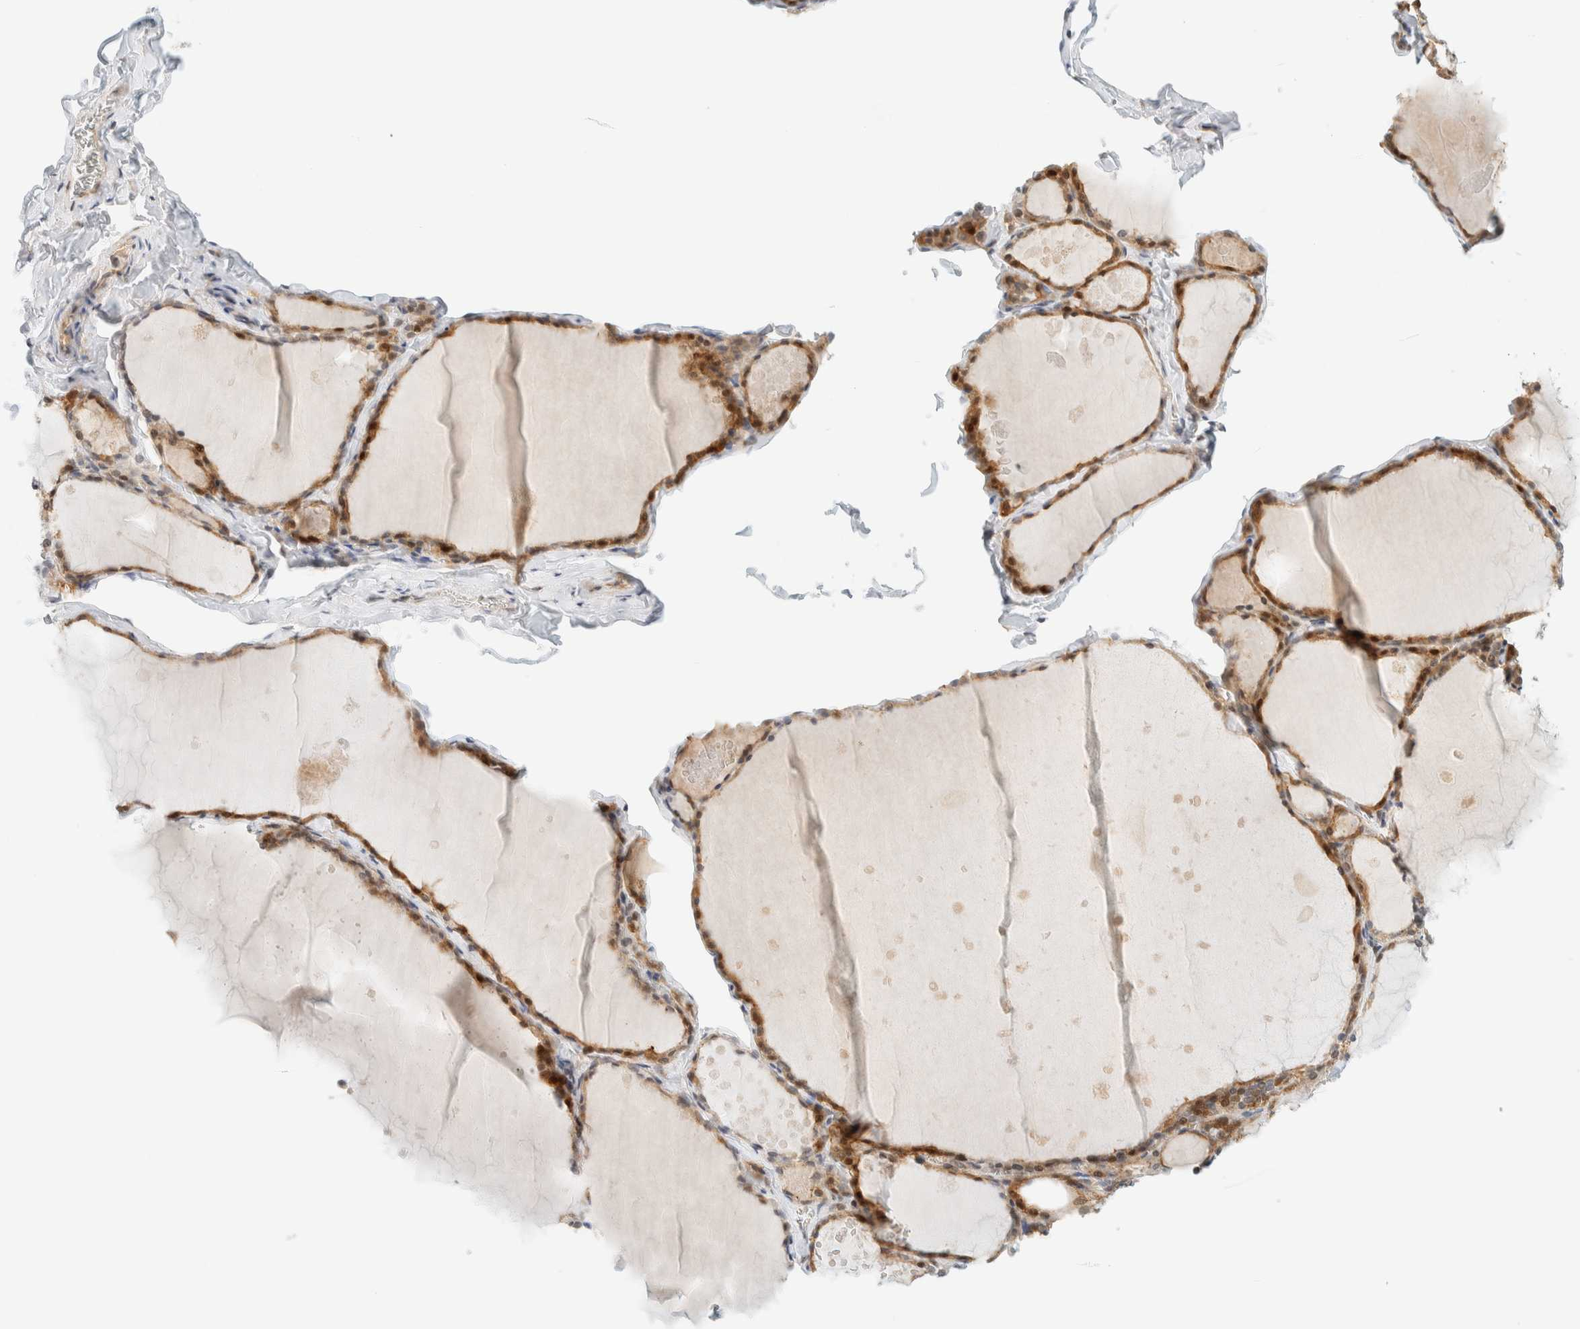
{"staining": {"intensity": "moderate", "quantity": ">75%", "location": "cytoplasmic/membranous,nuclear"}, "tissue": "thyroid gland", "cell_type": "Glandular cells", "image_type": "normal", "snomed": [{"axis": "morphology", "description": "Normal tissue, NOS"}, {"axis": "topography", "description": "Thyroid gland"}], "caption": "A brown stain shows moderate cytoplasmic/membranous,nuclear positivity of a protein in glandular cells of normal thyroid gland.", "gene": "PCYT2", "patient": {"sex": "male", "age": 56}}